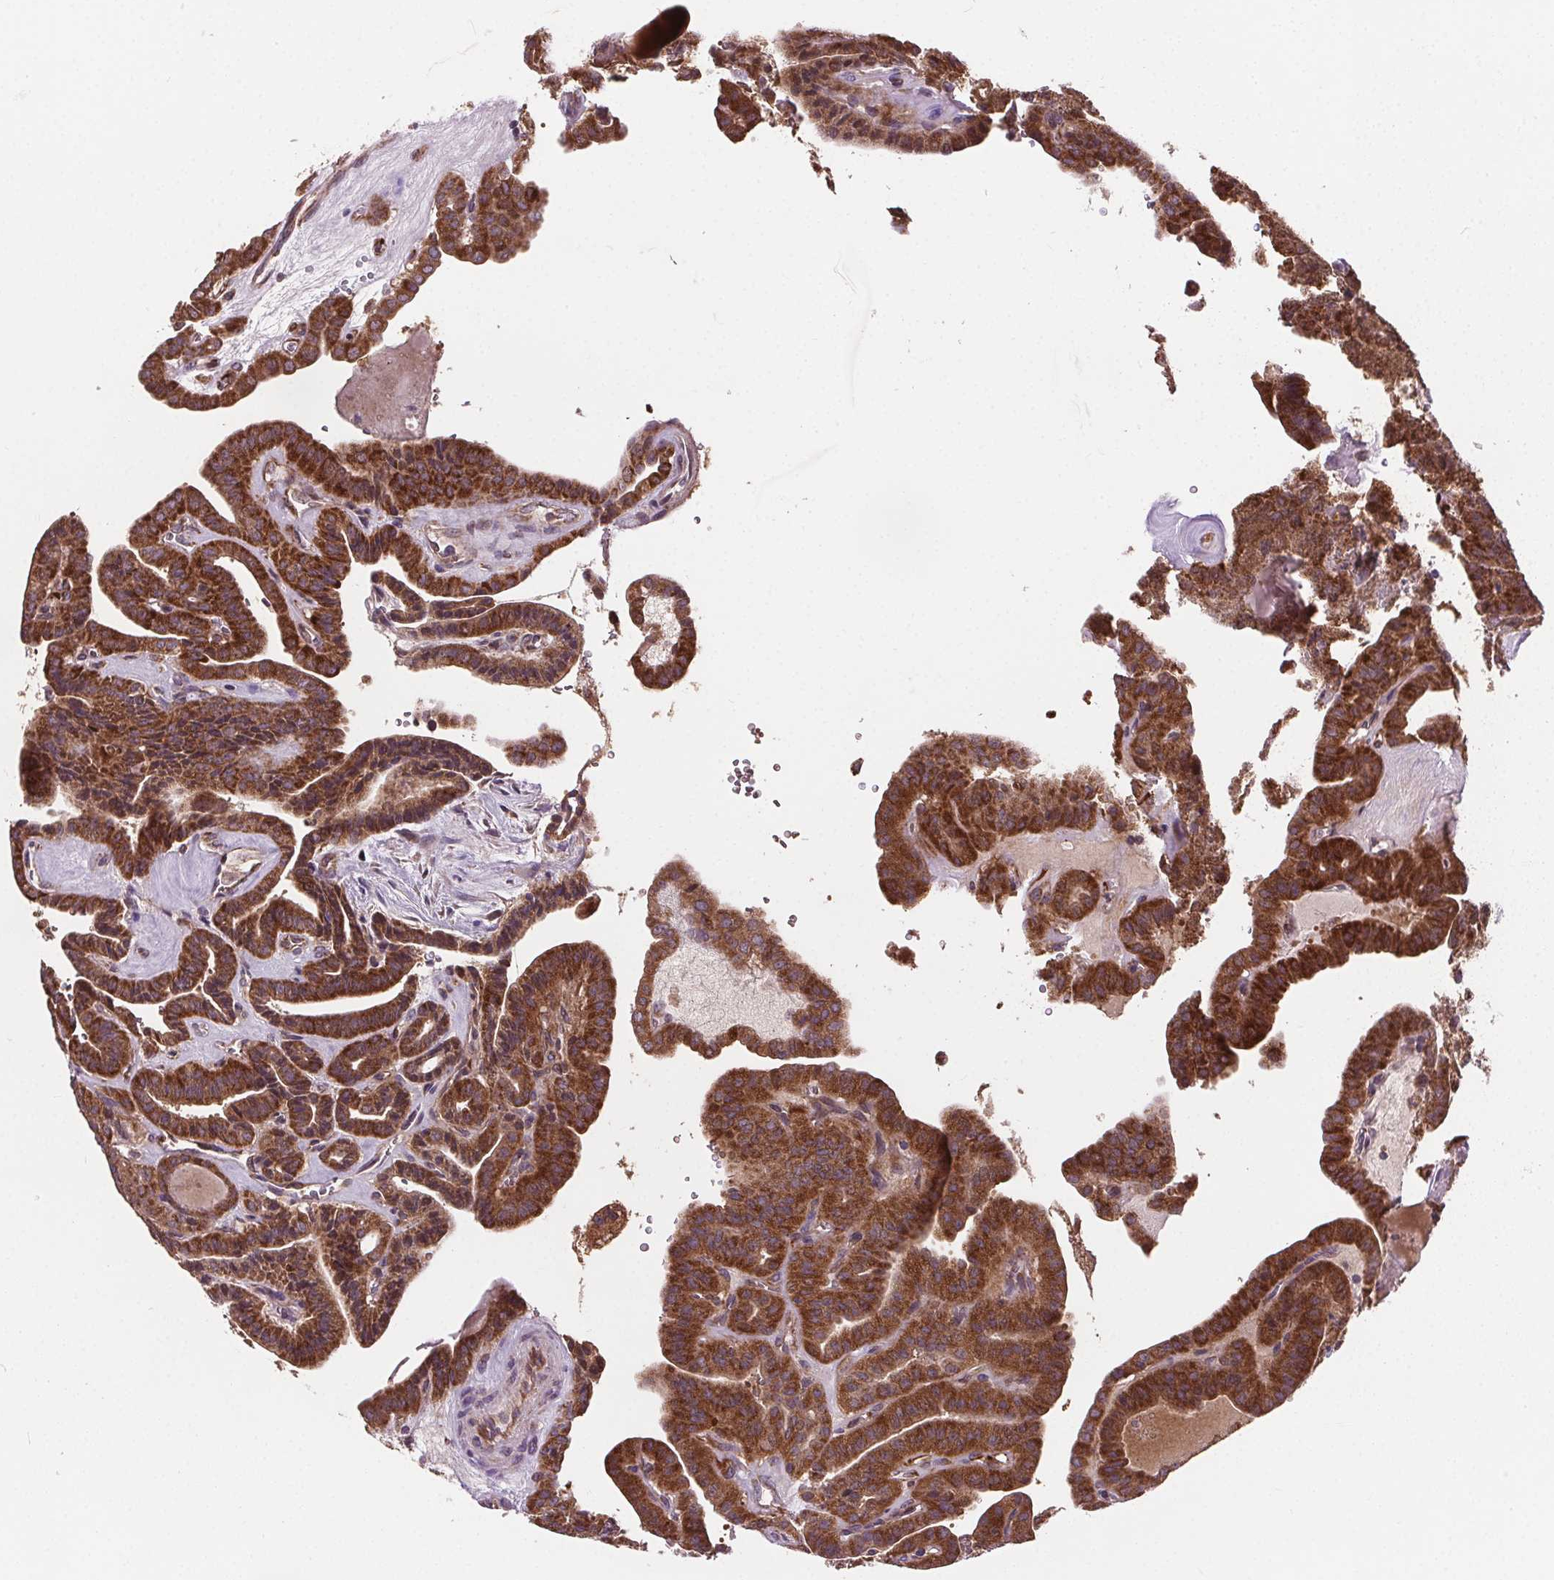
{"staining": {"intensity": "strong", "quantity": ">75%", "location": "cytoplasmic/membranous"}, "tissue": "thyroid cancer", "cell_type": "Tumor cells", "image_type": "cancer", "snomed": [{"axis": "morphology", "description": "Papillary adenocarcinoma, NOS"}, {"axis": "topography", "description": "Thyroid gland"}], "caption": "Thyroid papillary adenocarcinoma was stained to show a protein in brown. There is high levels of strong cytoplasmic/membranous expression in approximately >75% of tumor cells. Nuclei are stained in blue.", "gene": "GOLT1B", "patient": {"sex": "male", "age": 52}}